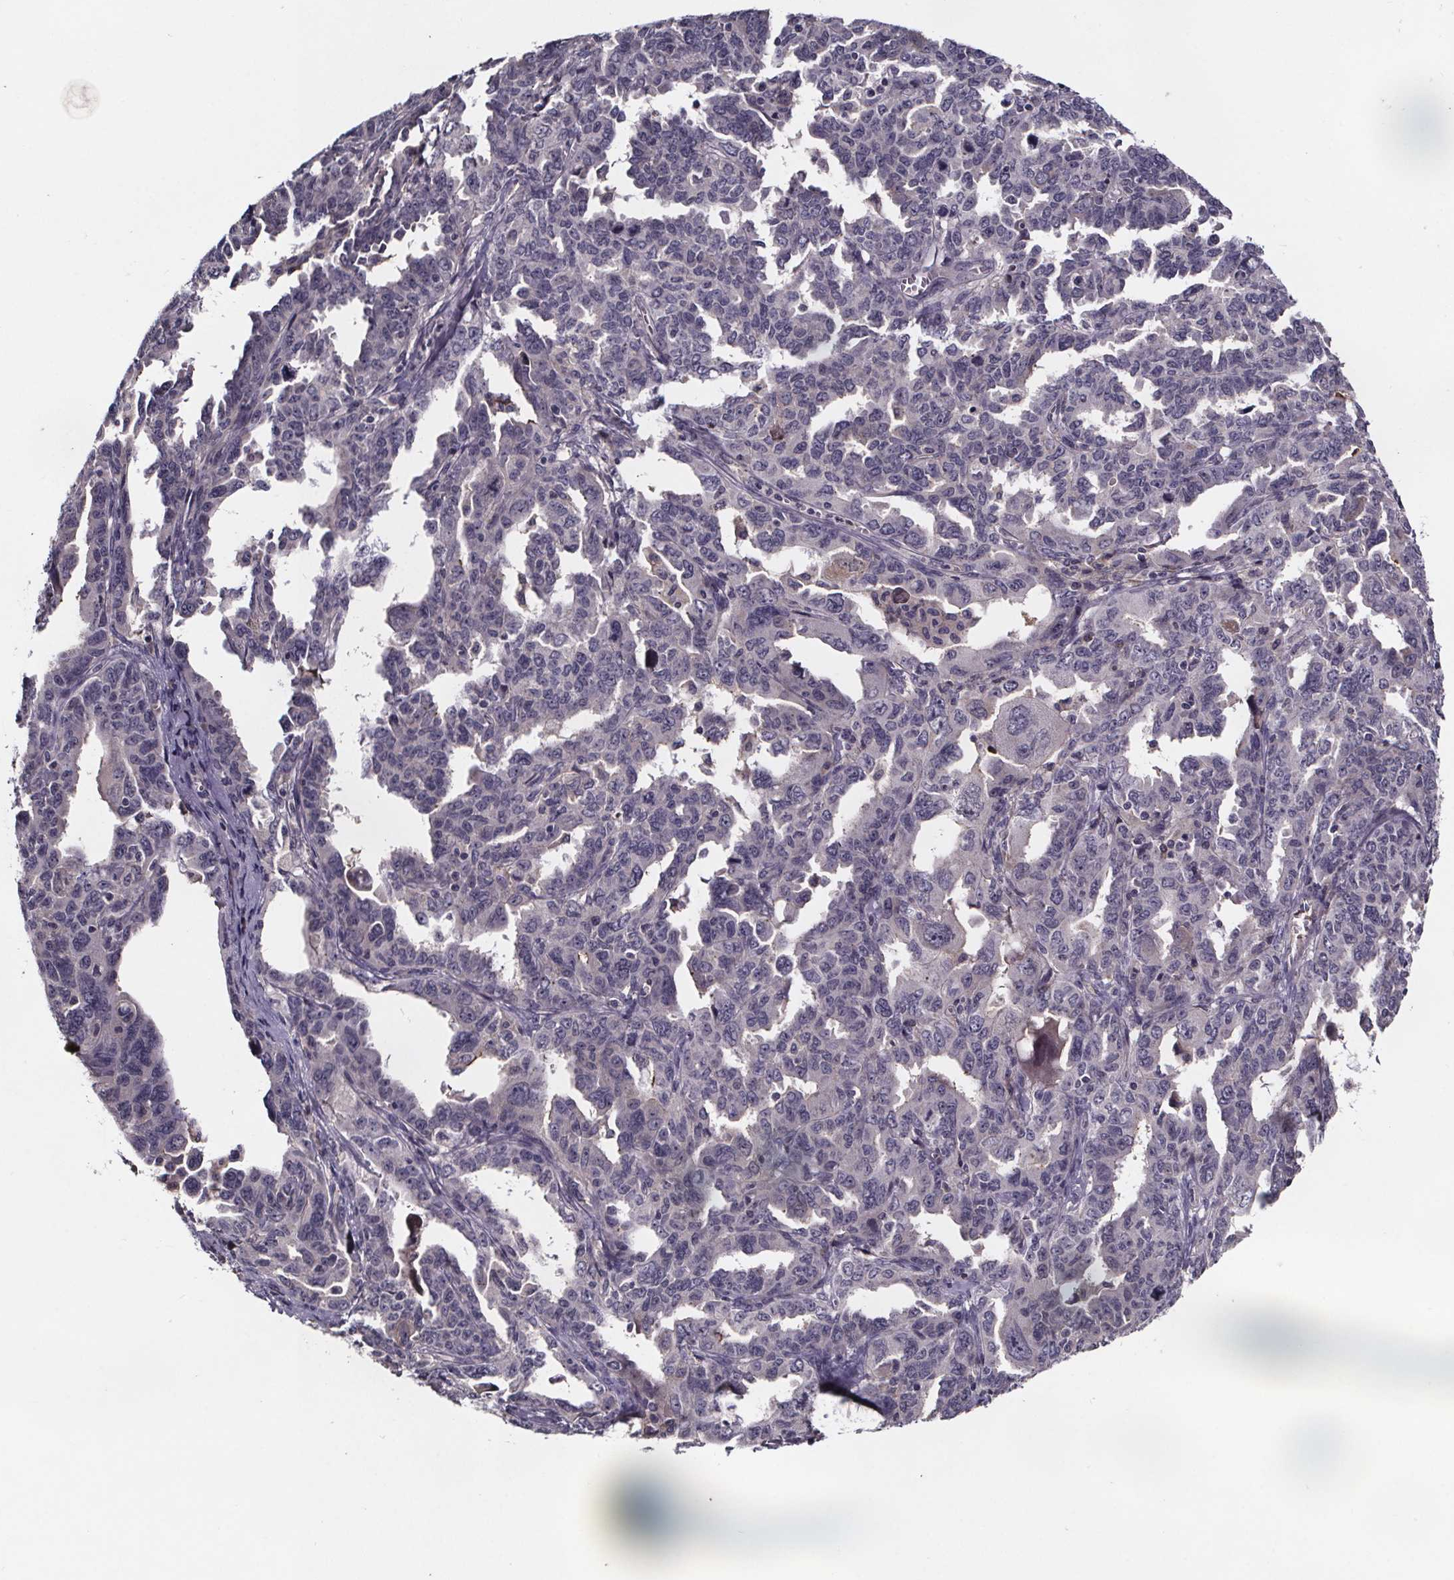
{"staining": {"intensity": "negative", "quantity": "none", "location": "none"}, "tissue": "ovarian cancer", "cell_type": "Tumor cells", "image_type": "cancer", "snomed": [{"axis": "morphology", "description": "Adenocarcinoma, NOS"}, {"axis": "morphology", "description": "Carcinoma, endometroid"}, {"axis": "topography", "description": "Ovary"}], "caption": "The micrograph reveals no significant staining in tumor cells of endometroid carcinoma (ovarian). (Brightfield microscopy of DAB (3,3'-diaminobenzidine) IHC at high magnification).", "gene": "NPHP4", "patient": {"sex": "female", "age": 72}}